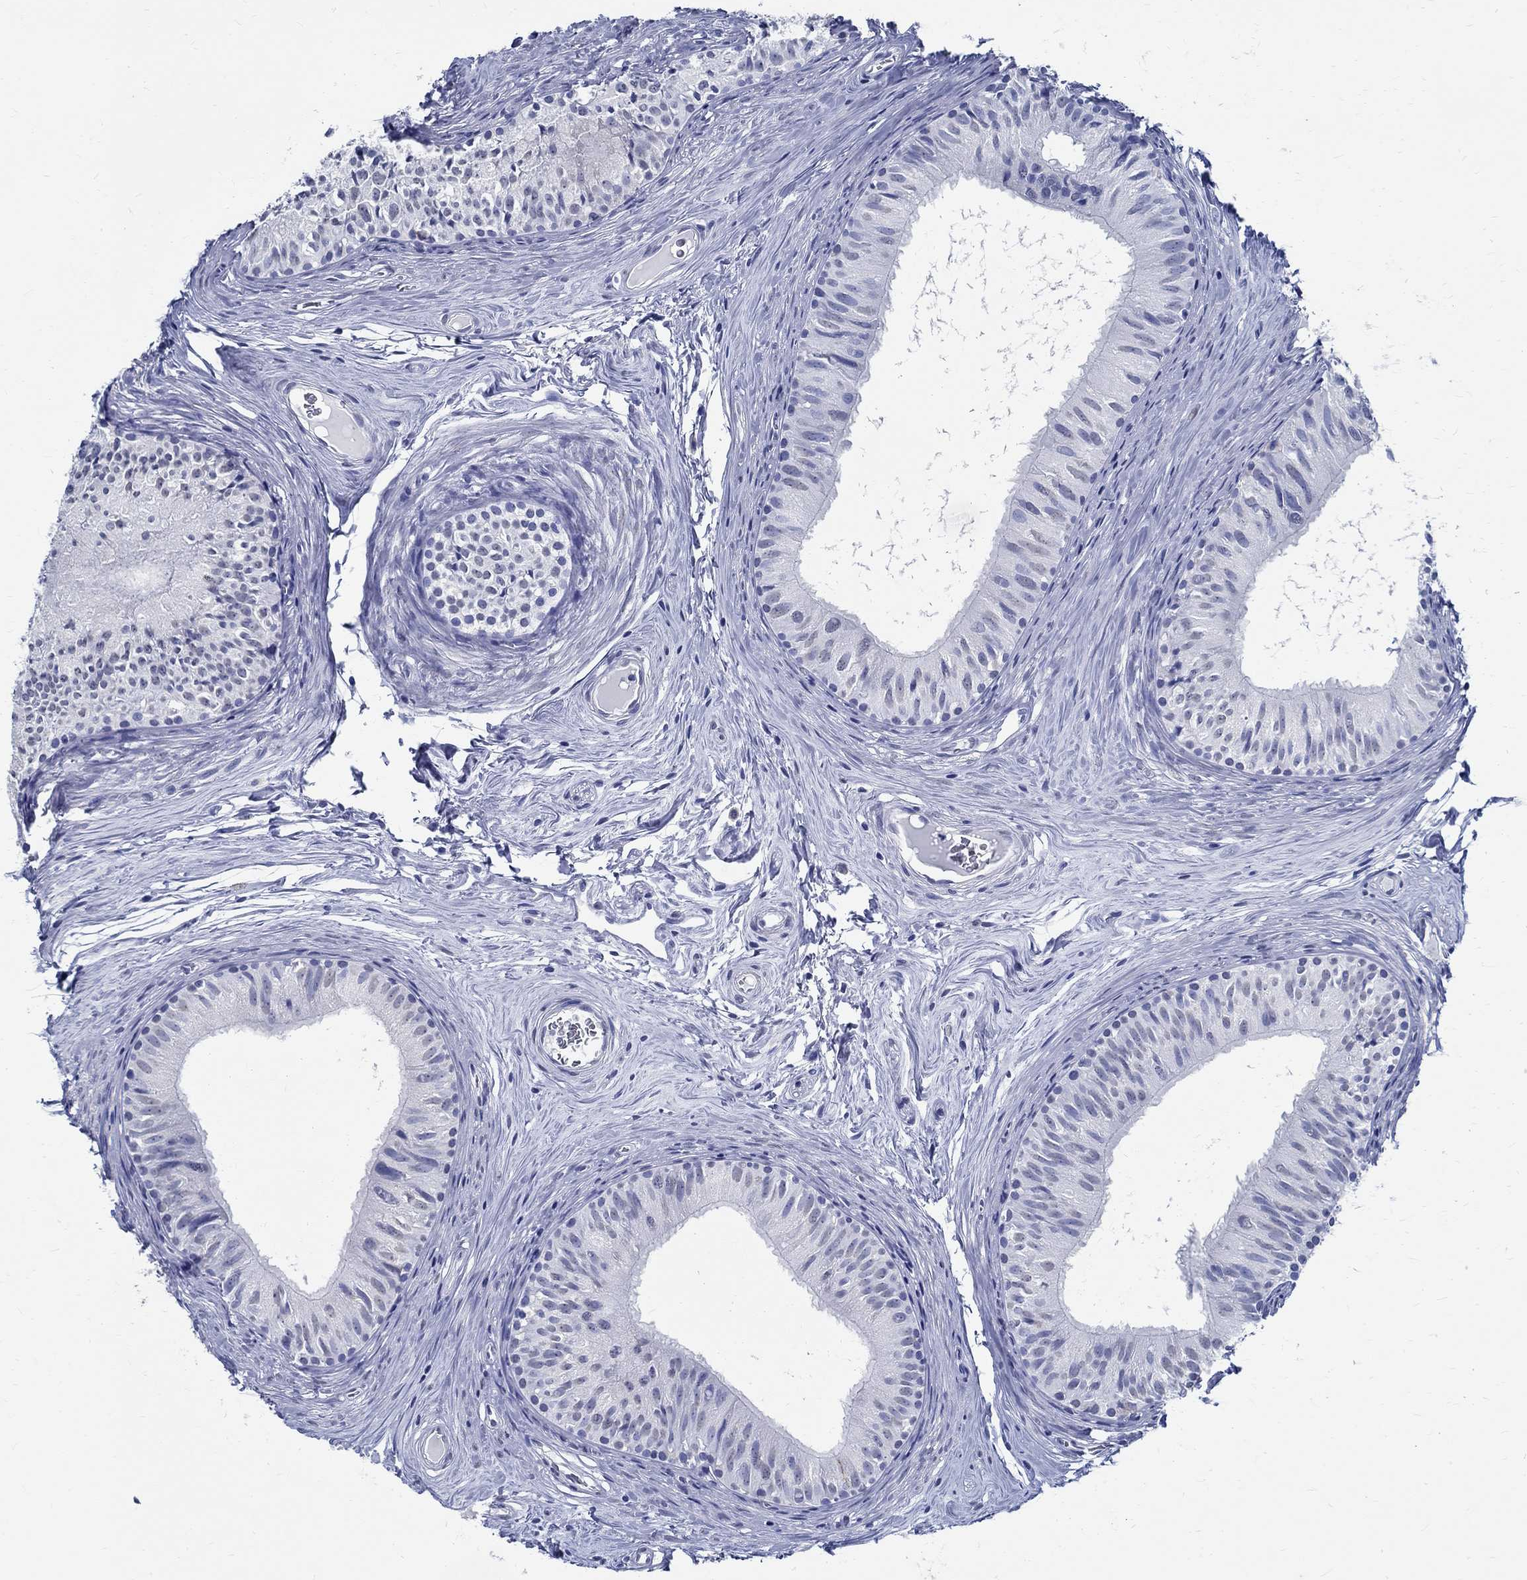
{"staining": {"intensity": "negative", "quantity": "none", "location": "none"}, "tissue": "epididymis", "cell_type": "Glandular cells", "image_type": "normal", "snomed": [{"axis": "morphology", "description": "Normal tissue, NOS"}, {"axis": "topography", "description": "Epididymis"}], "caption": "This is a photomicrograph of immunohistochemistry staining of benign epididymis, which shows no positivity in glandular cells.", "gene": "TSPAN16", "patient": {"sex": "male", "age": 52}}